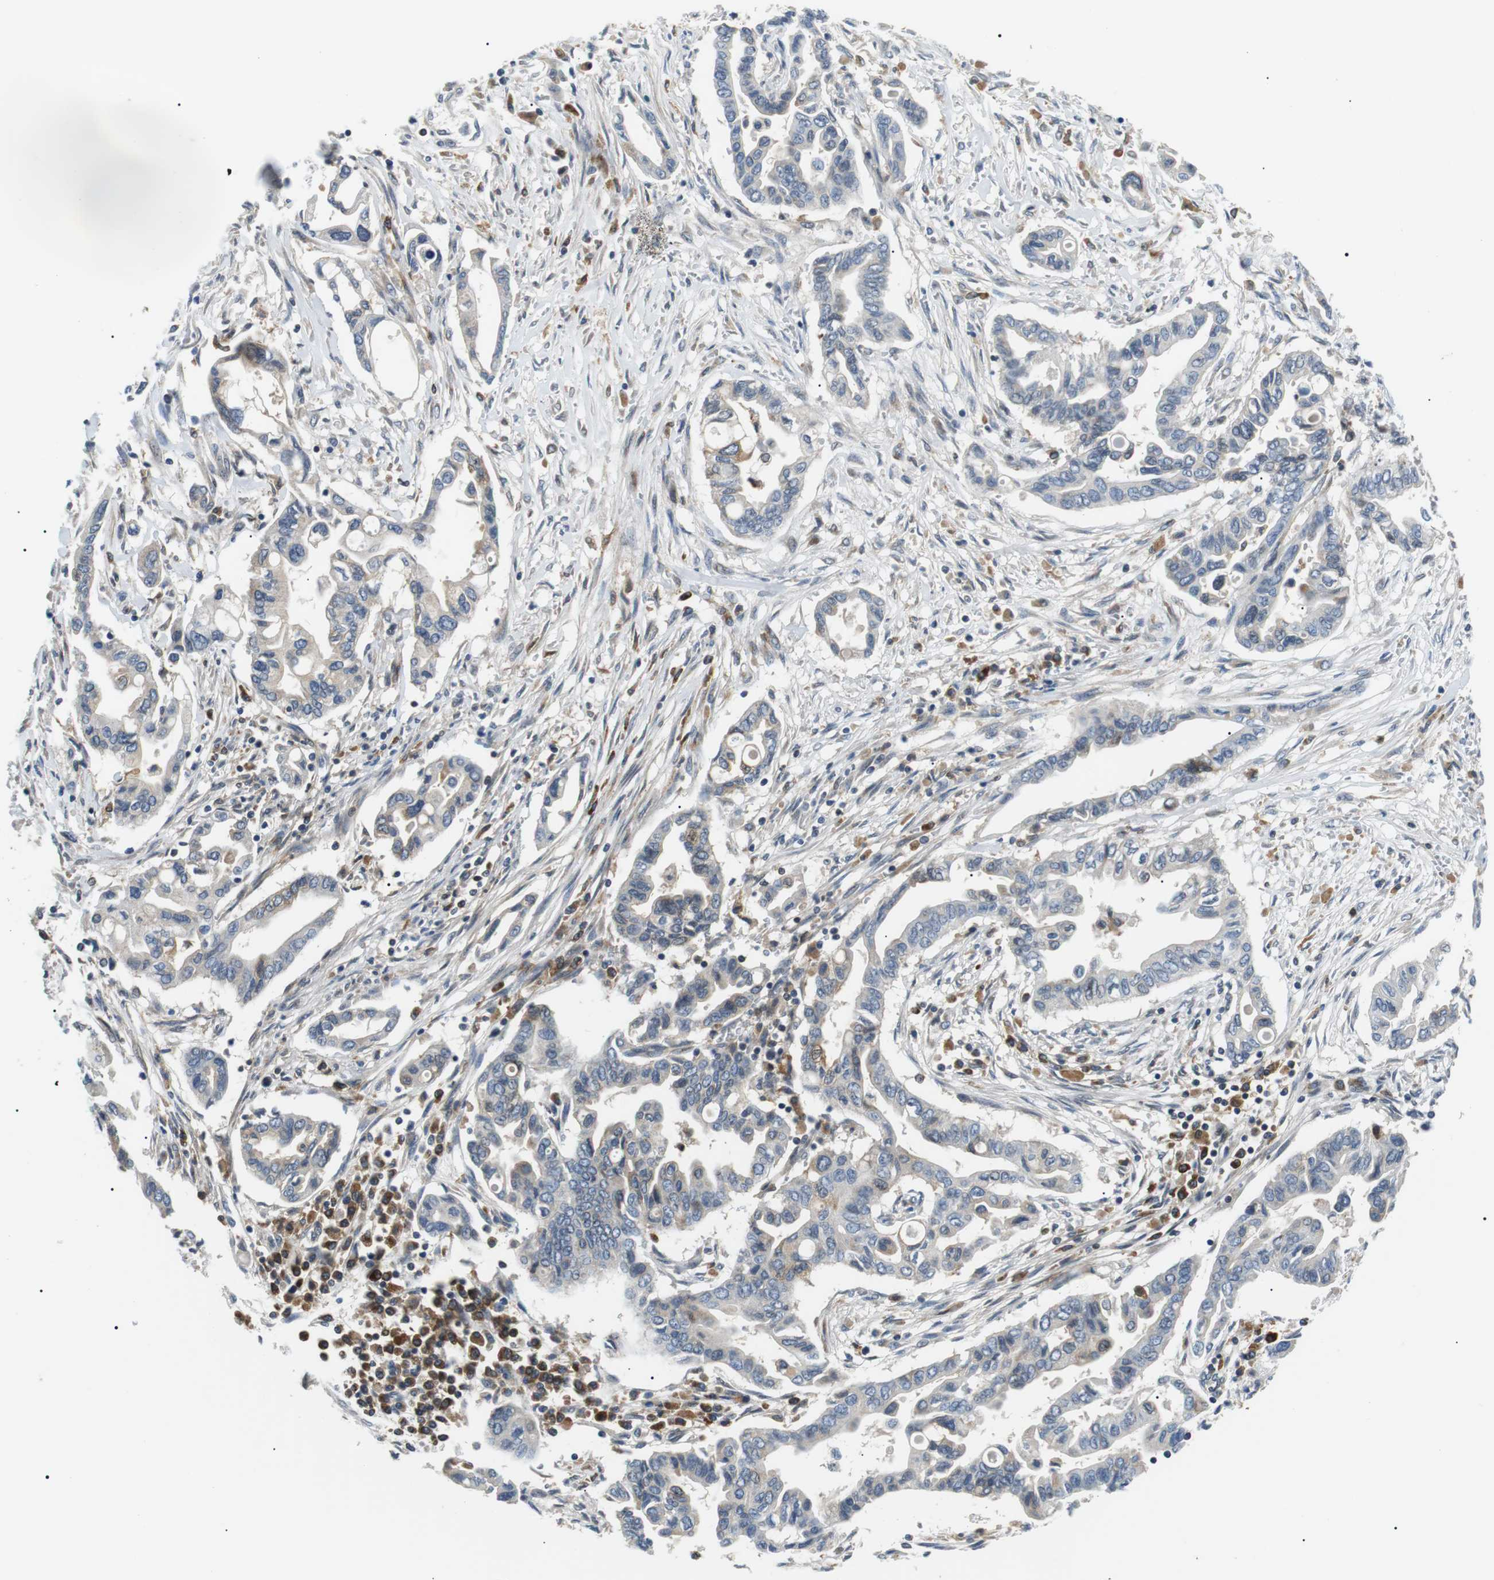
{"staining": {"intensity": "negative", "quantity": "none", "location": "none"}, "tissue": "pancreatic cancer", "cell_type": "Tumor cells", "image_type": "cancer", "snomed": [{"axis": "morphology", "description": "Adenocarcinoma, NOS"}, {"axis": "topography", "description": "Pancreas"}], "caption": "The photomicrograph exhibits no staining of tumor cells in pancreatic adenocarcinoma.", "gene": "RAB9A", "patient": {"sex": "female", "age": 57}}